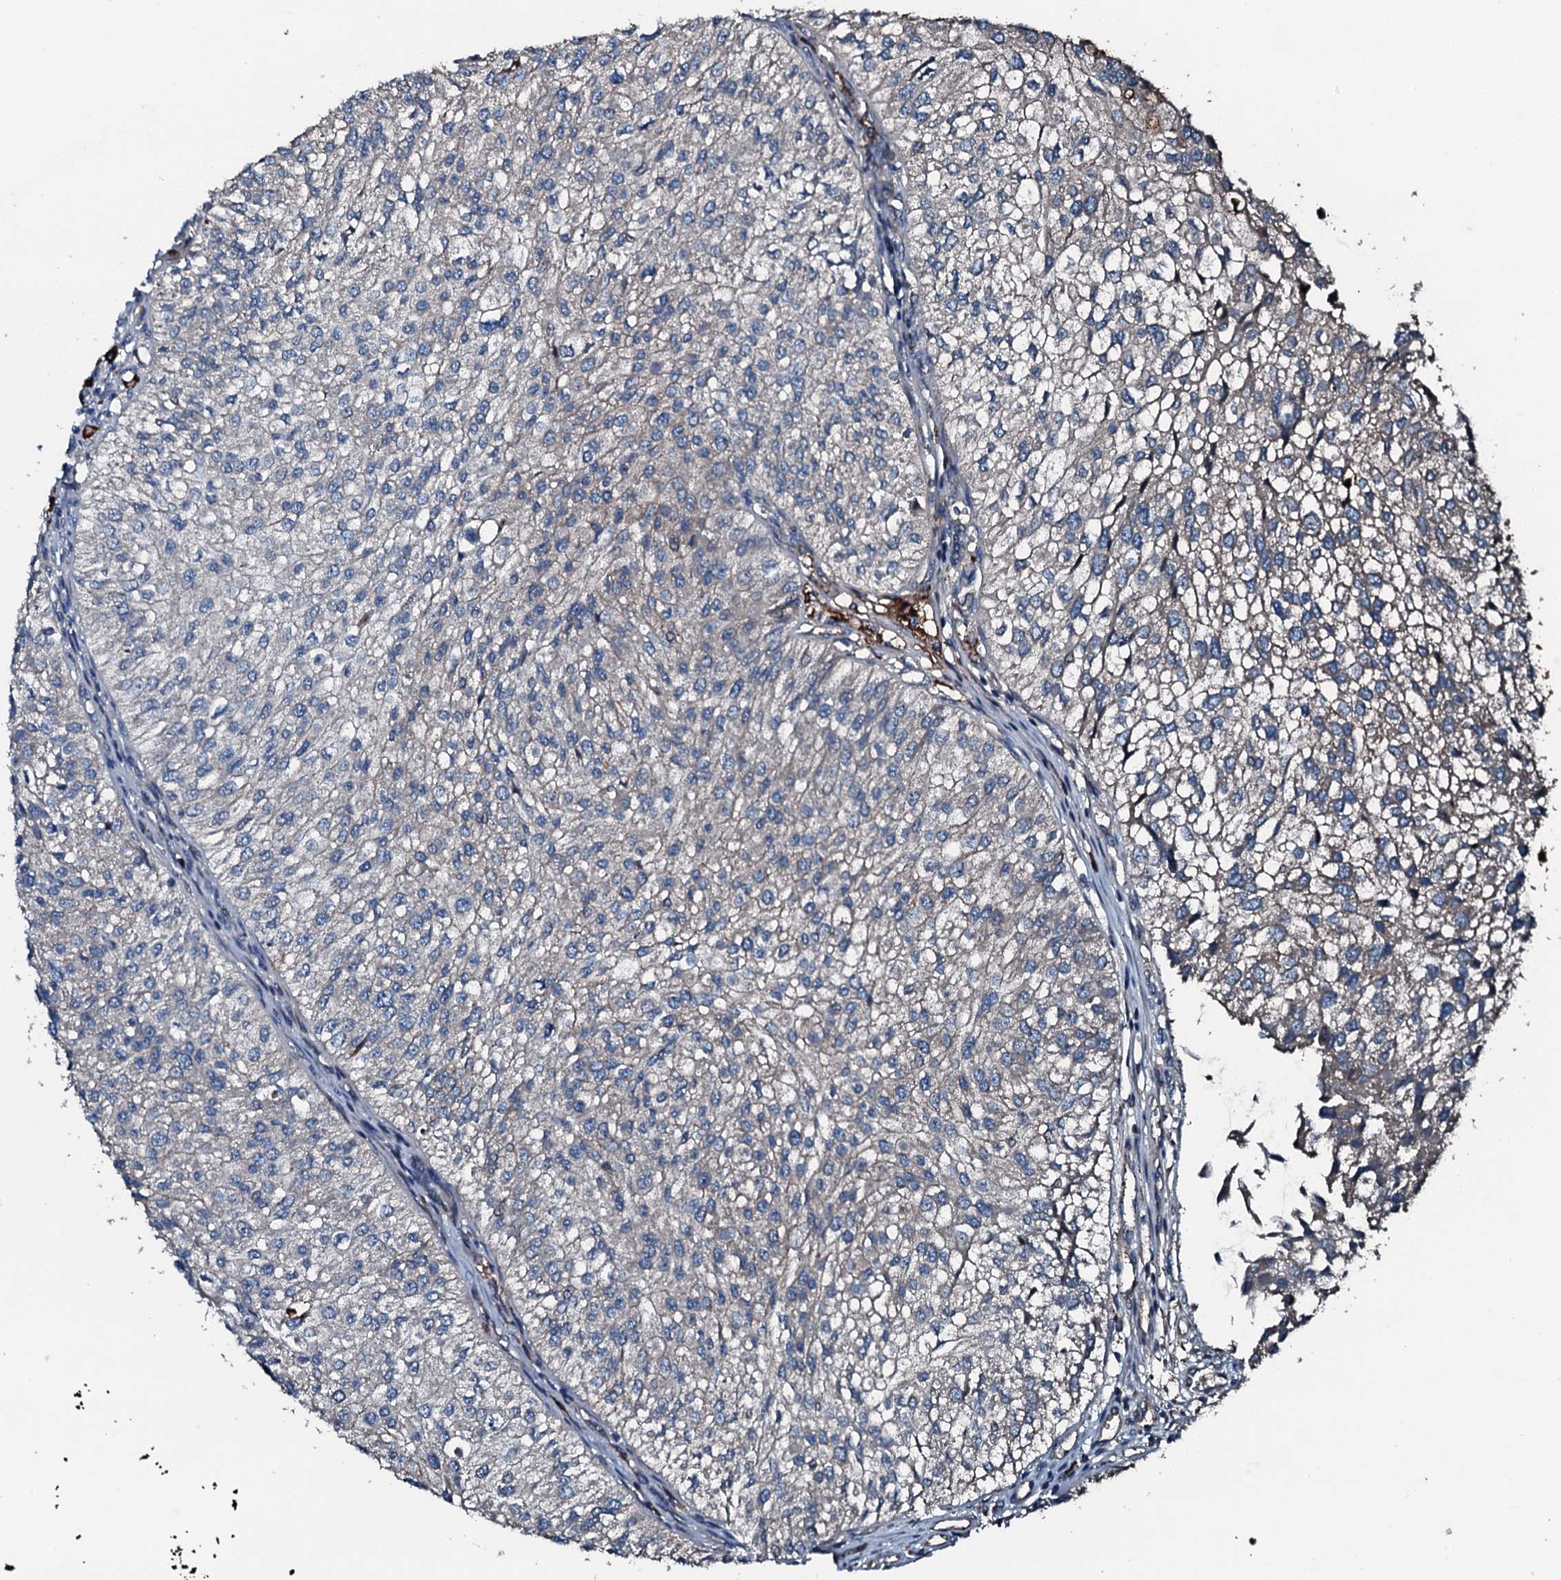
{"staining": {"intensity": "negative", "quantity": "none", "location": "none"}, "tissue": "urothelial cancer", "cell_type": "Tumor cells", "image_type": "cancer", "snomed": [{"axis": "morphology", "description": "Urothelial carcinoma, Low grade"}, {"axis": "topography", "description": "Urinary bladder"}], "caption": "Tumor cells are negative for protein expression in human urothelial carcinoma (low-grade). The staining is performed using DAB (3,3'-diaminobenzidine) brown chromogen with nuclei counter-stained in using hematoxylin.", "gene": "AARS1", "patient": {"sex": "female", "age": 89}}